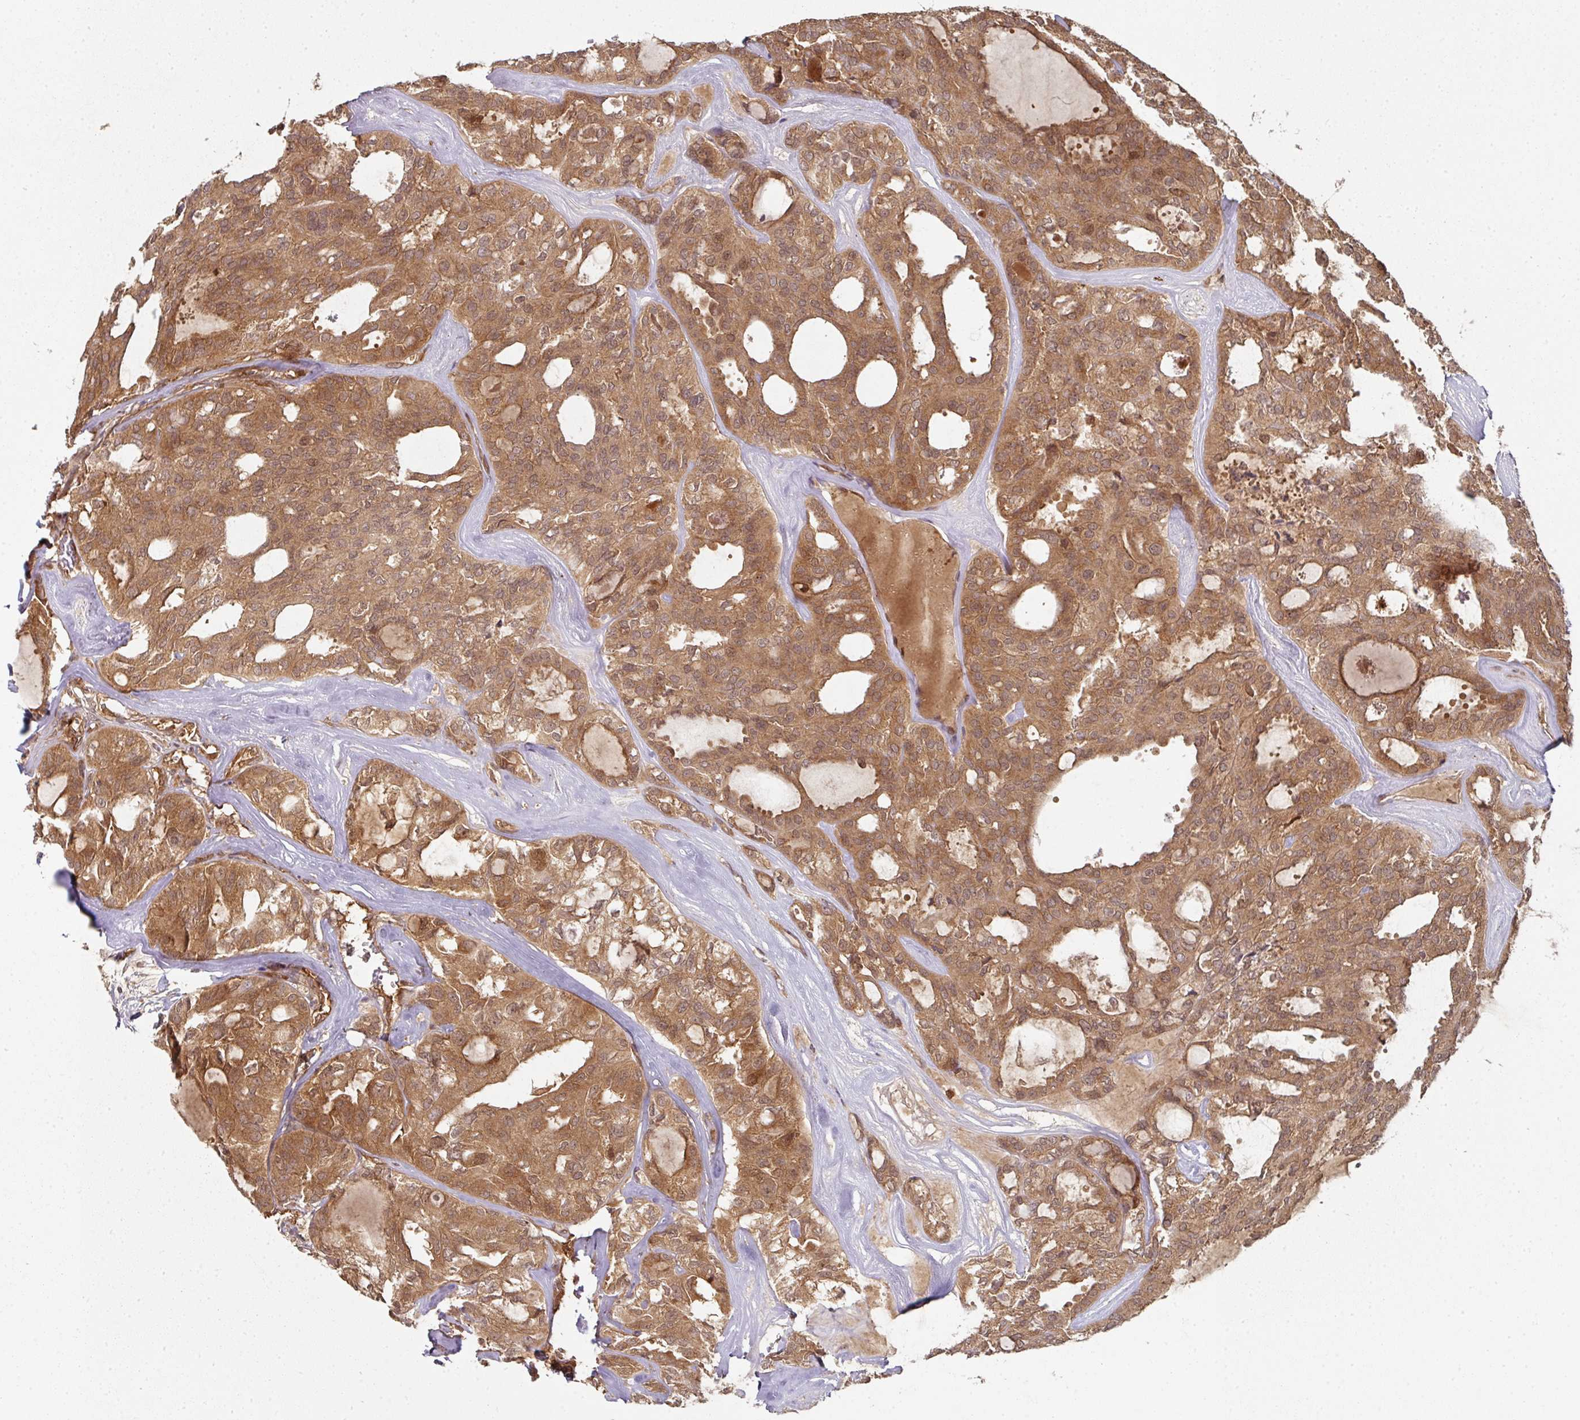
{"staining": {"intensity": "moderate", "quantity": ">75%", "location": "cytoplasmic/membranous"}, "tissue": "thyroid cancer", "cell_type": "Tumor cells", "image_type": "cancer", "snomed": [{"axis": "morphology", "description": "Follicular adenoma carcinoma, NOS"}, {"axis": "topography", "description": "Thyroid gland"}], "caption": "There is medium levels of moderate cytoplasmic/membranous expression in tumor cells of thyroid follicular adenoma carcinoma, as demonstrated by immunohistochemical staining (brown color).", "gene": "EIF4EBP2", "patient": {"sex": "male", "age": 75}}